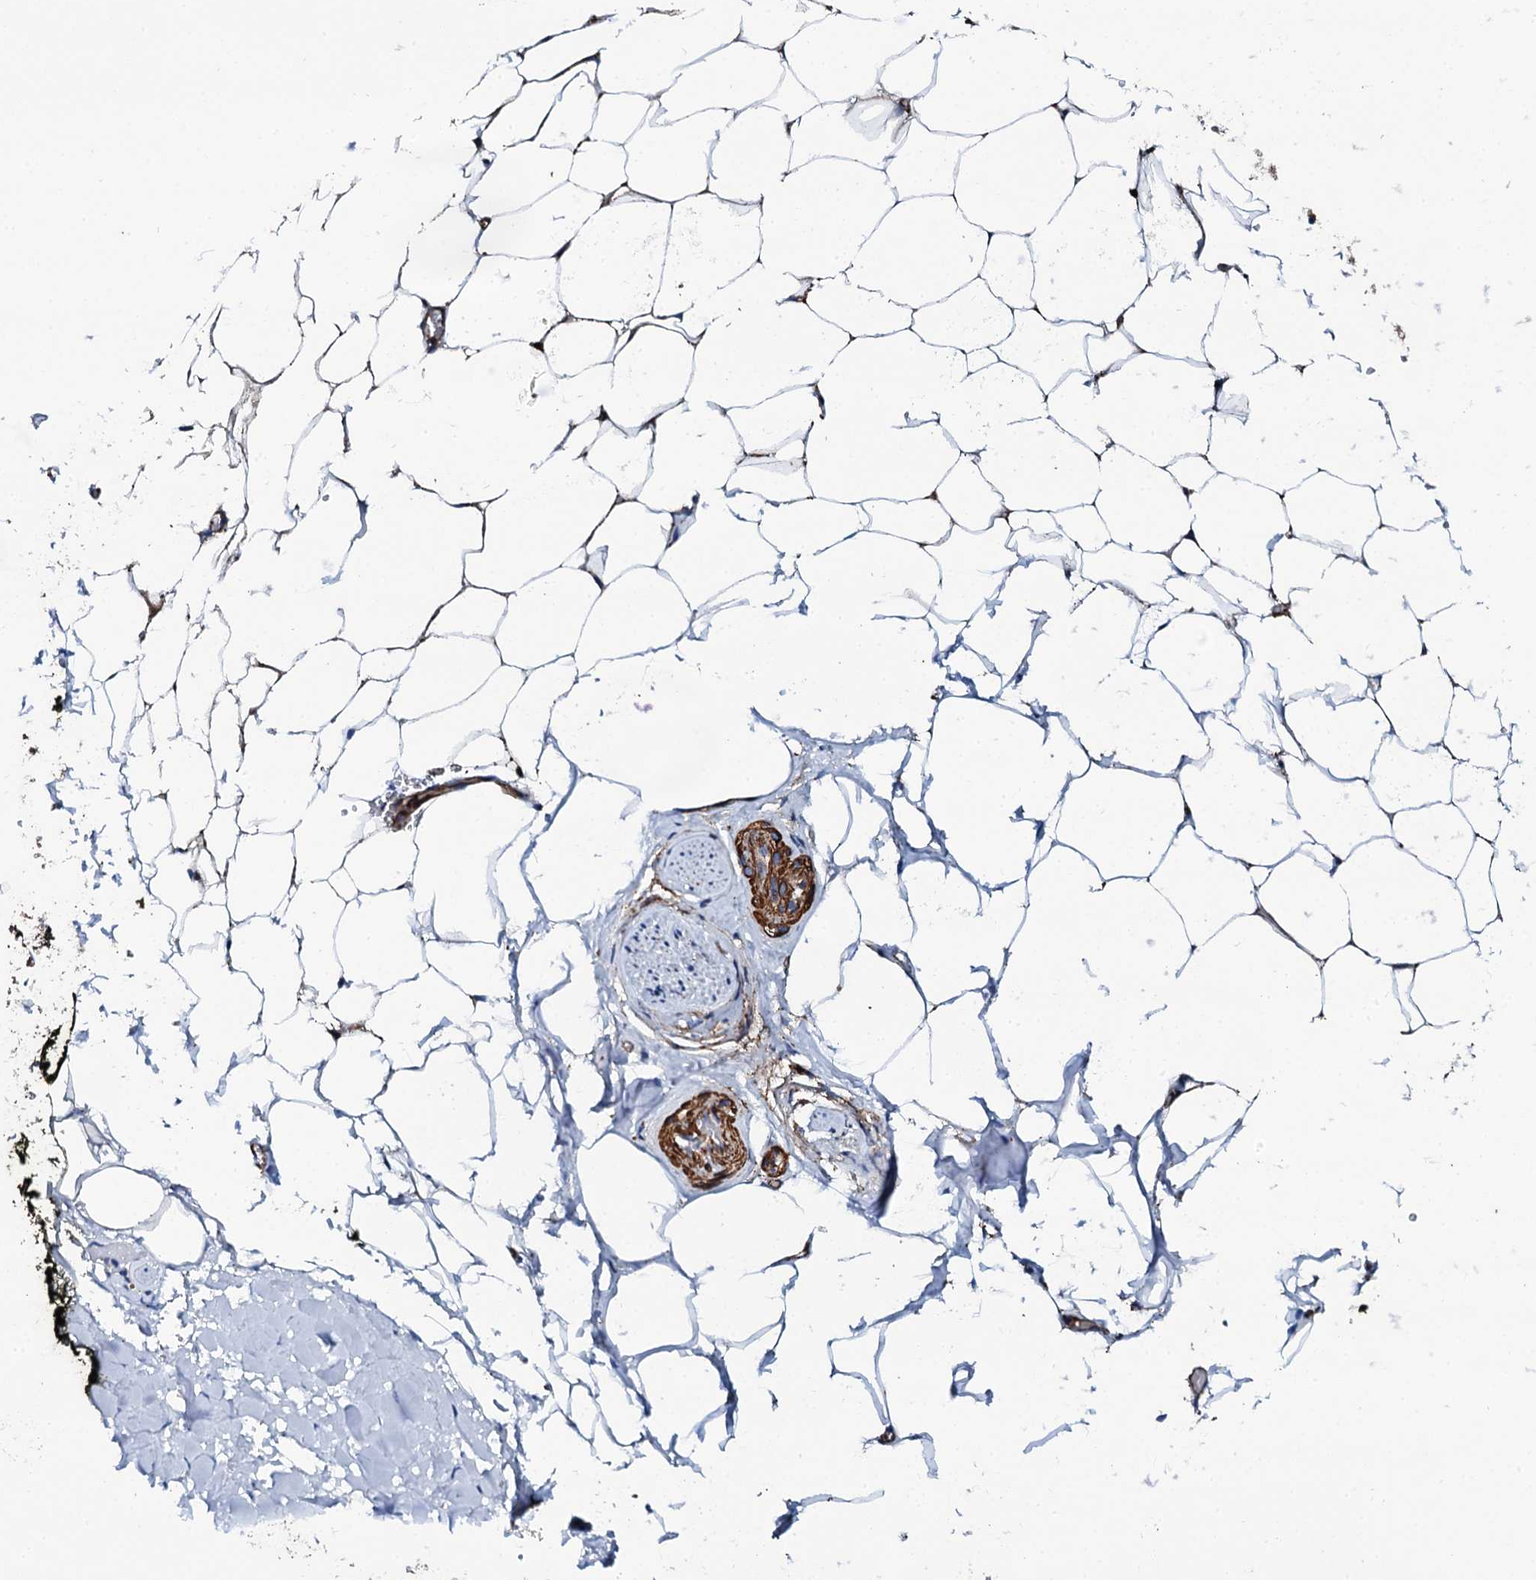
{"staining": {"intensity": "moderate", "quantity": ">75%", "location": "cytoplasmic/membranous"}, "tissue": "adipose tissue", "cell_type": "Adipocytes", "image_type": "normal", "snomed": [{"axis": "morphology", "description": "Normal tissue, NOS"}, {"axis": "morphology", "description": "Adenocarcinoma, Low grade"}, {"axis": "topography", "description": "Prostate"}, {"axis": "topography", "description": "Peripheral nerve tissue"}], "caption": "Immunohistochemistry (DAB (3,3'-diaminobenzidine)) staining of unremarkable adipose tissue exhibits moderate cytoplasmic/membranous protein positivity in about >75% of adipocytes. (IHC, brightfield microscopy, high magnification).", "gene": "INTS10", "patient": {"sex": "male", "age": 63}}